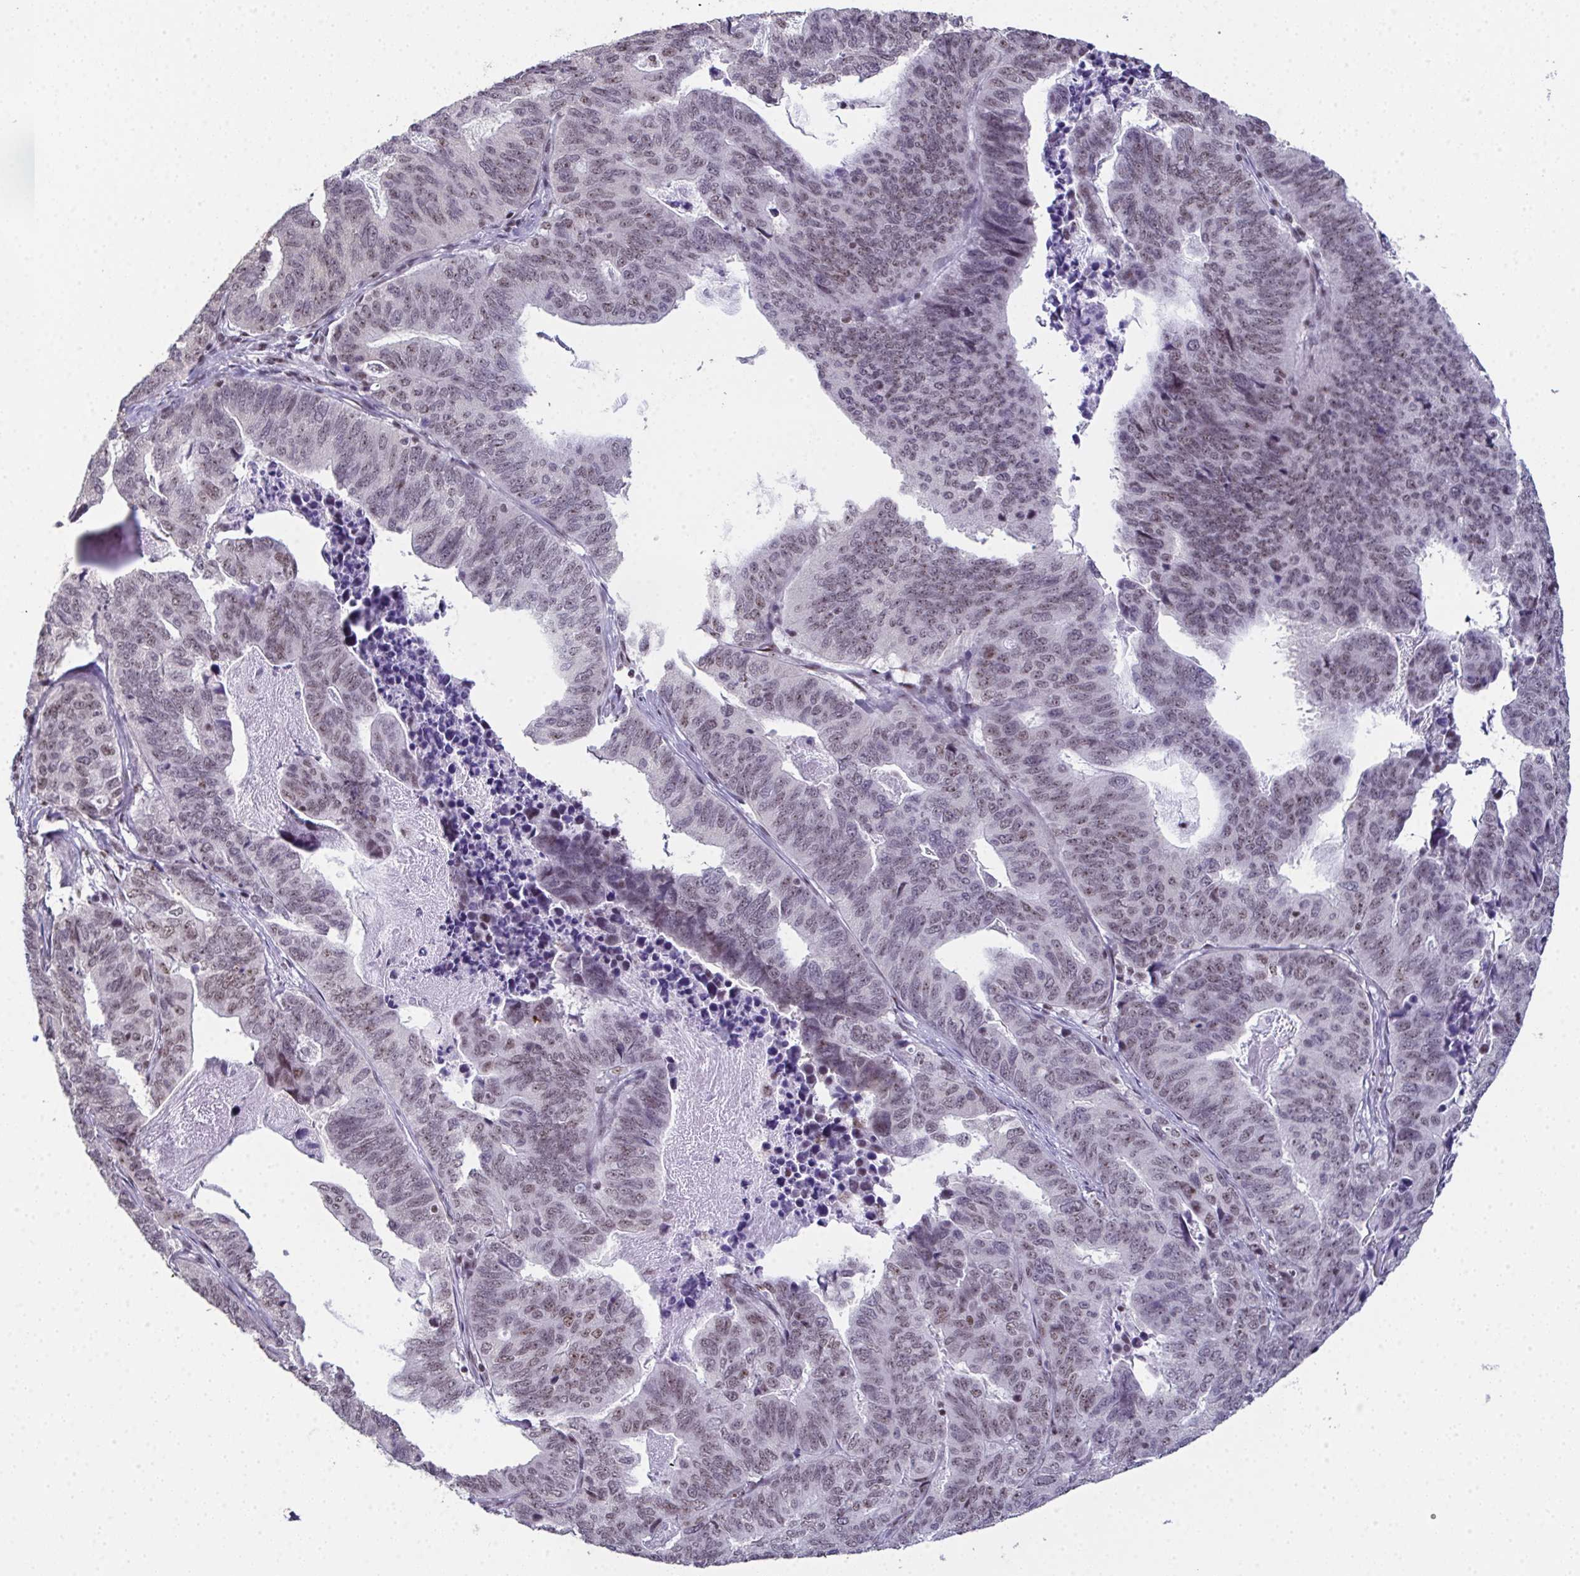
{"staining": {"intensity": "weak", "quantity": ">75%", "location": "nuclear"}, "tissue": "stomach cancer", "cell_type": "Tumor cells", "image_type": "cancer", "snomed": [{"axis": "morphology", "description": "Adenocarcinoma, NOS"}, {"axis": "topography", "description": "Stomach, upper"}], "caption": "Approximately >75% of tumor cells in human adenocarcinoma (stomach) reveal weak nuclear protein expression as visualized by brown immunohistochemical staining.", "gene": "ZNF800", "patient": {"sex": "female", "age": 67}}